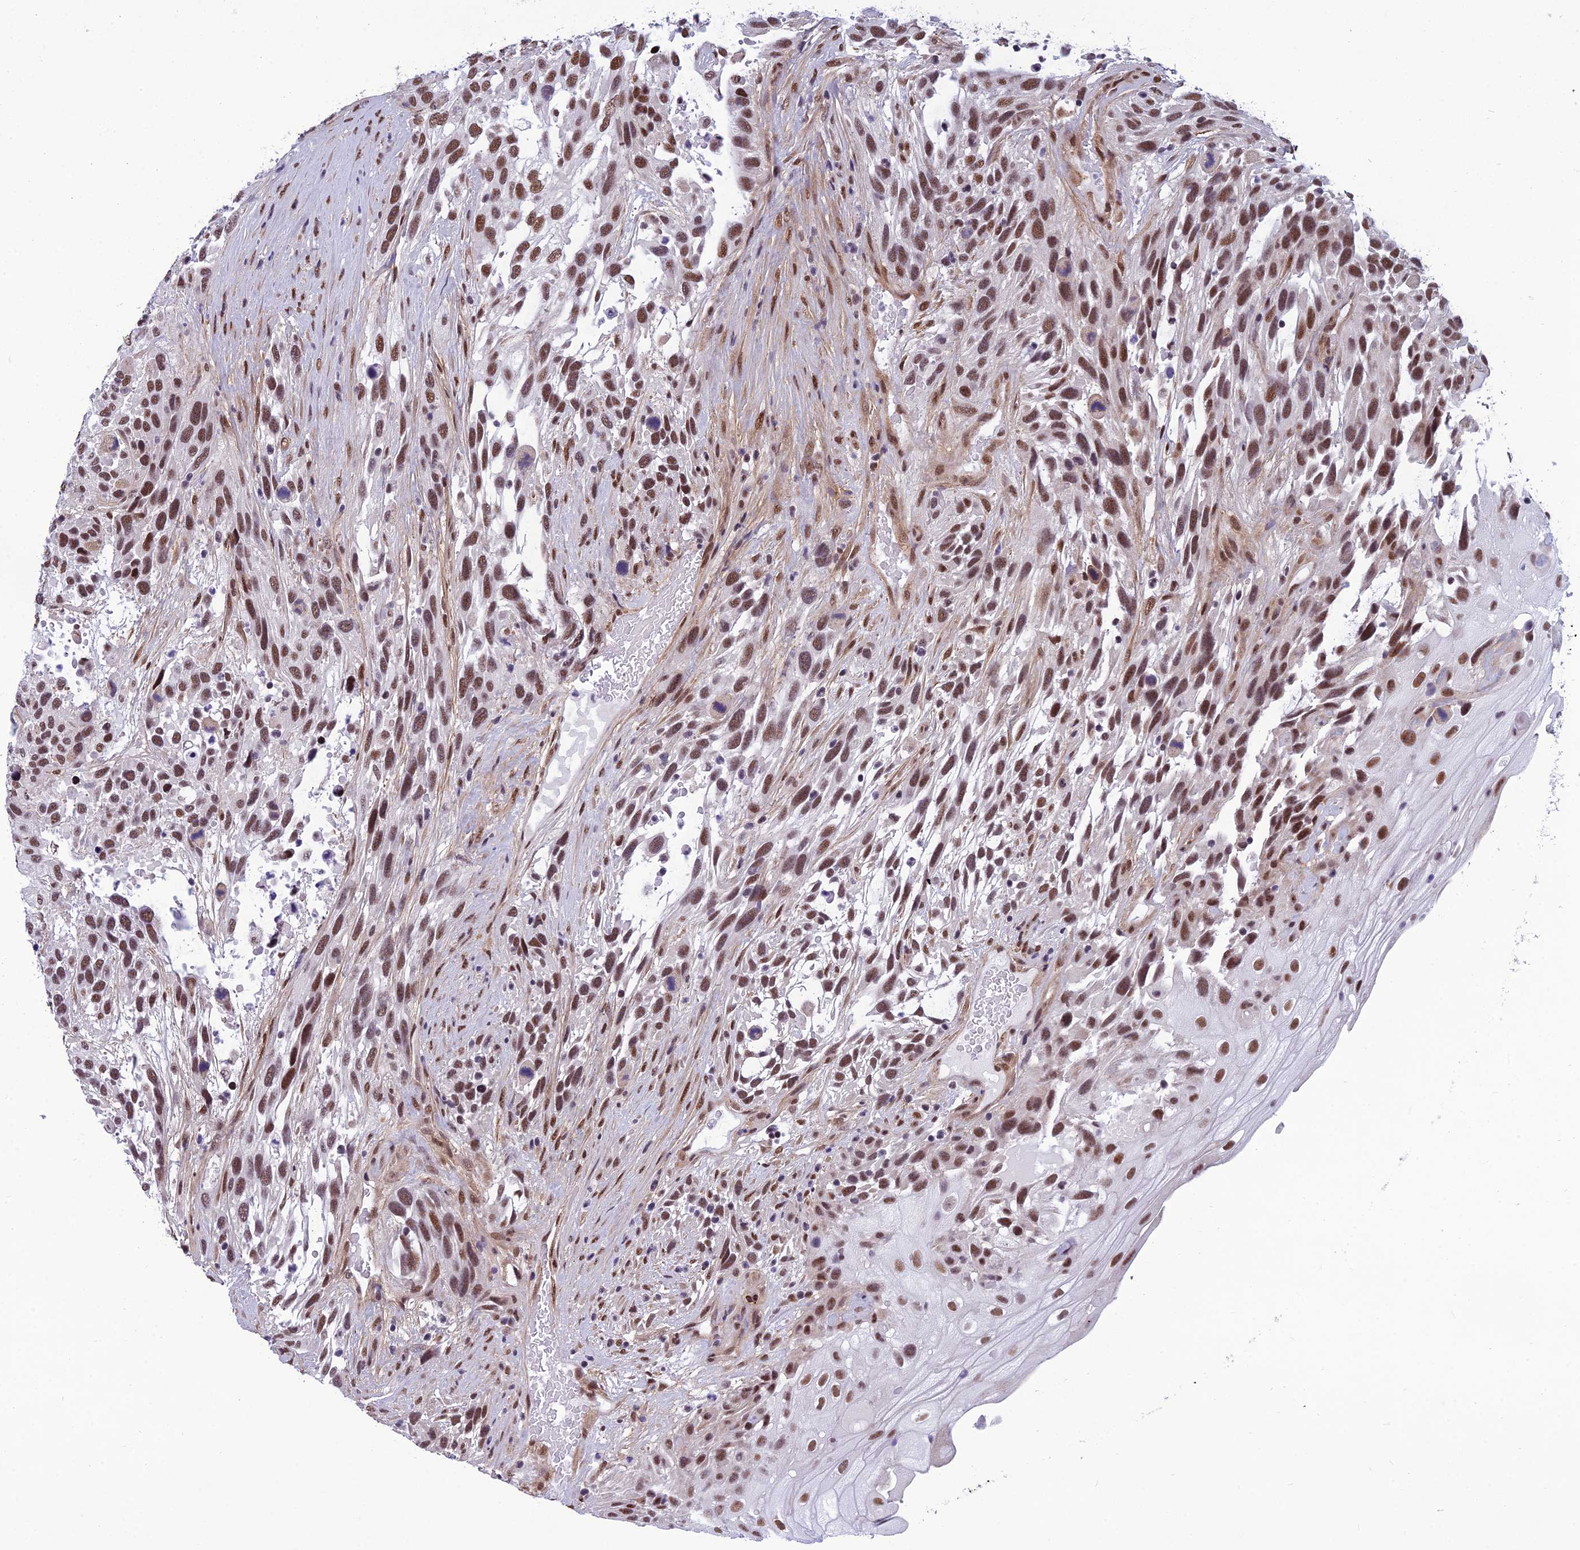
{"staining": {"intensity": "moderate", "quantity": ">75%", "location": "nuclear"}, "tissue": "urothelial cancer", "cell_type": "Tumor cells", "image_type": "cancer", "snomed": [{"axis": "morphology", "description": "Urothelial carcinoma, High grade"}, {"axis": "topography", "description": "Urinary bladder"}], "caption": "Immunohistochemistry (IHC) (DAB) staining of urothelial carcinoma (high-grade) displays moderate nuclear protein expression in about >75% of tumor cells. Nuclei are stained in blue.", "gene": "RSRC1", "patient": {"sex": "female", "age": 70}}